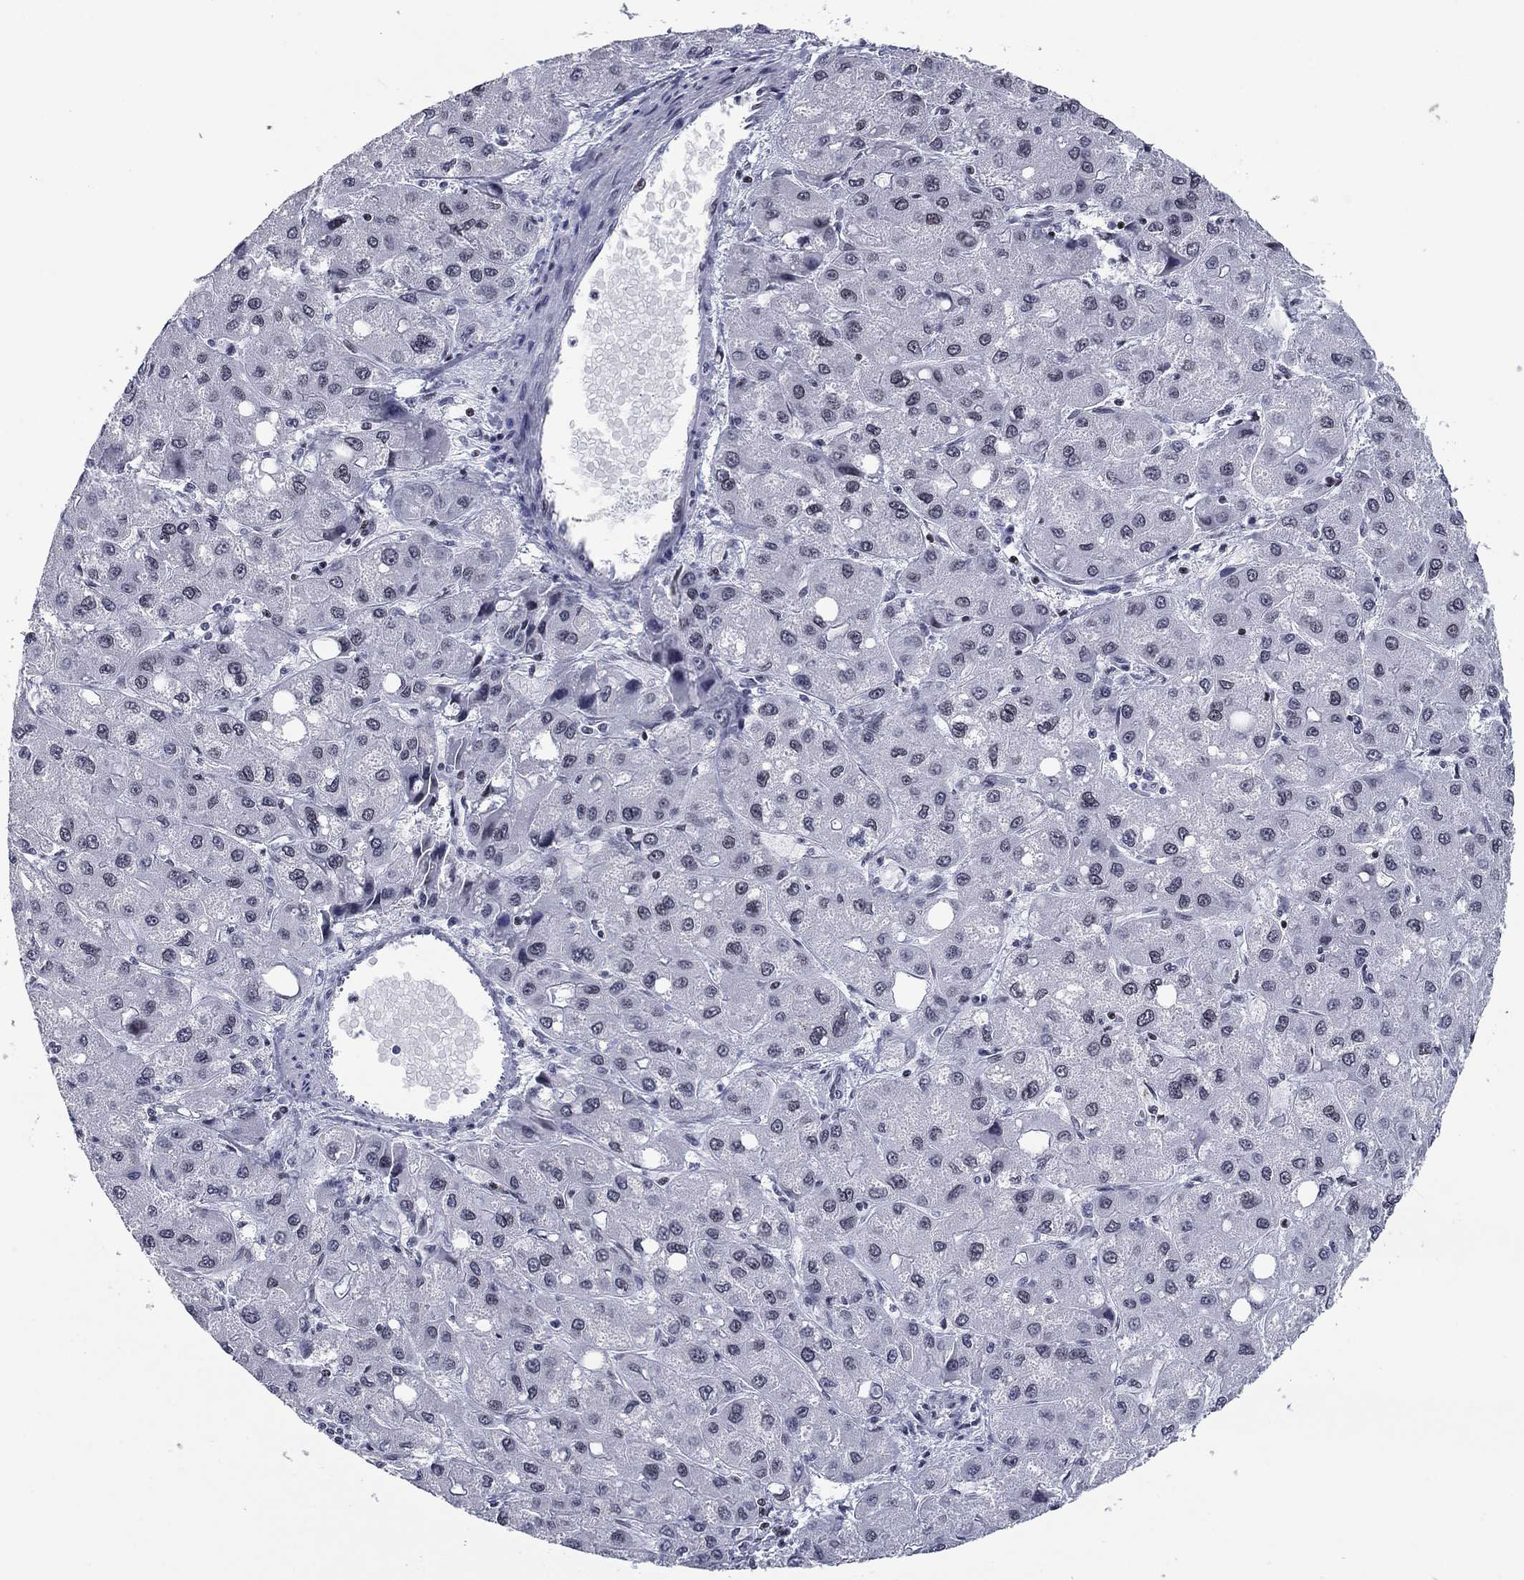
{"staining": {"intensity": "negative", "quantity": "none", "location": "none"}, "tissue": "liver cancer", "cell_type": "Tumor cells", "image_type": "cancer", "snomed": [{"axis": "morphology", "description": "Carcinoma, Hepatocellular, NOS"}, {"axis": "topography", "description": "Liver"}], "caption": "A high-resolution micrograph shows immunohistochemistry (IHC) staining of hepatocellular carcinoma (liver), which exhibits no significant staining in tumor cells.", "gene": "CCDC144A", "patient": {"sex": "male", "age": 73}}